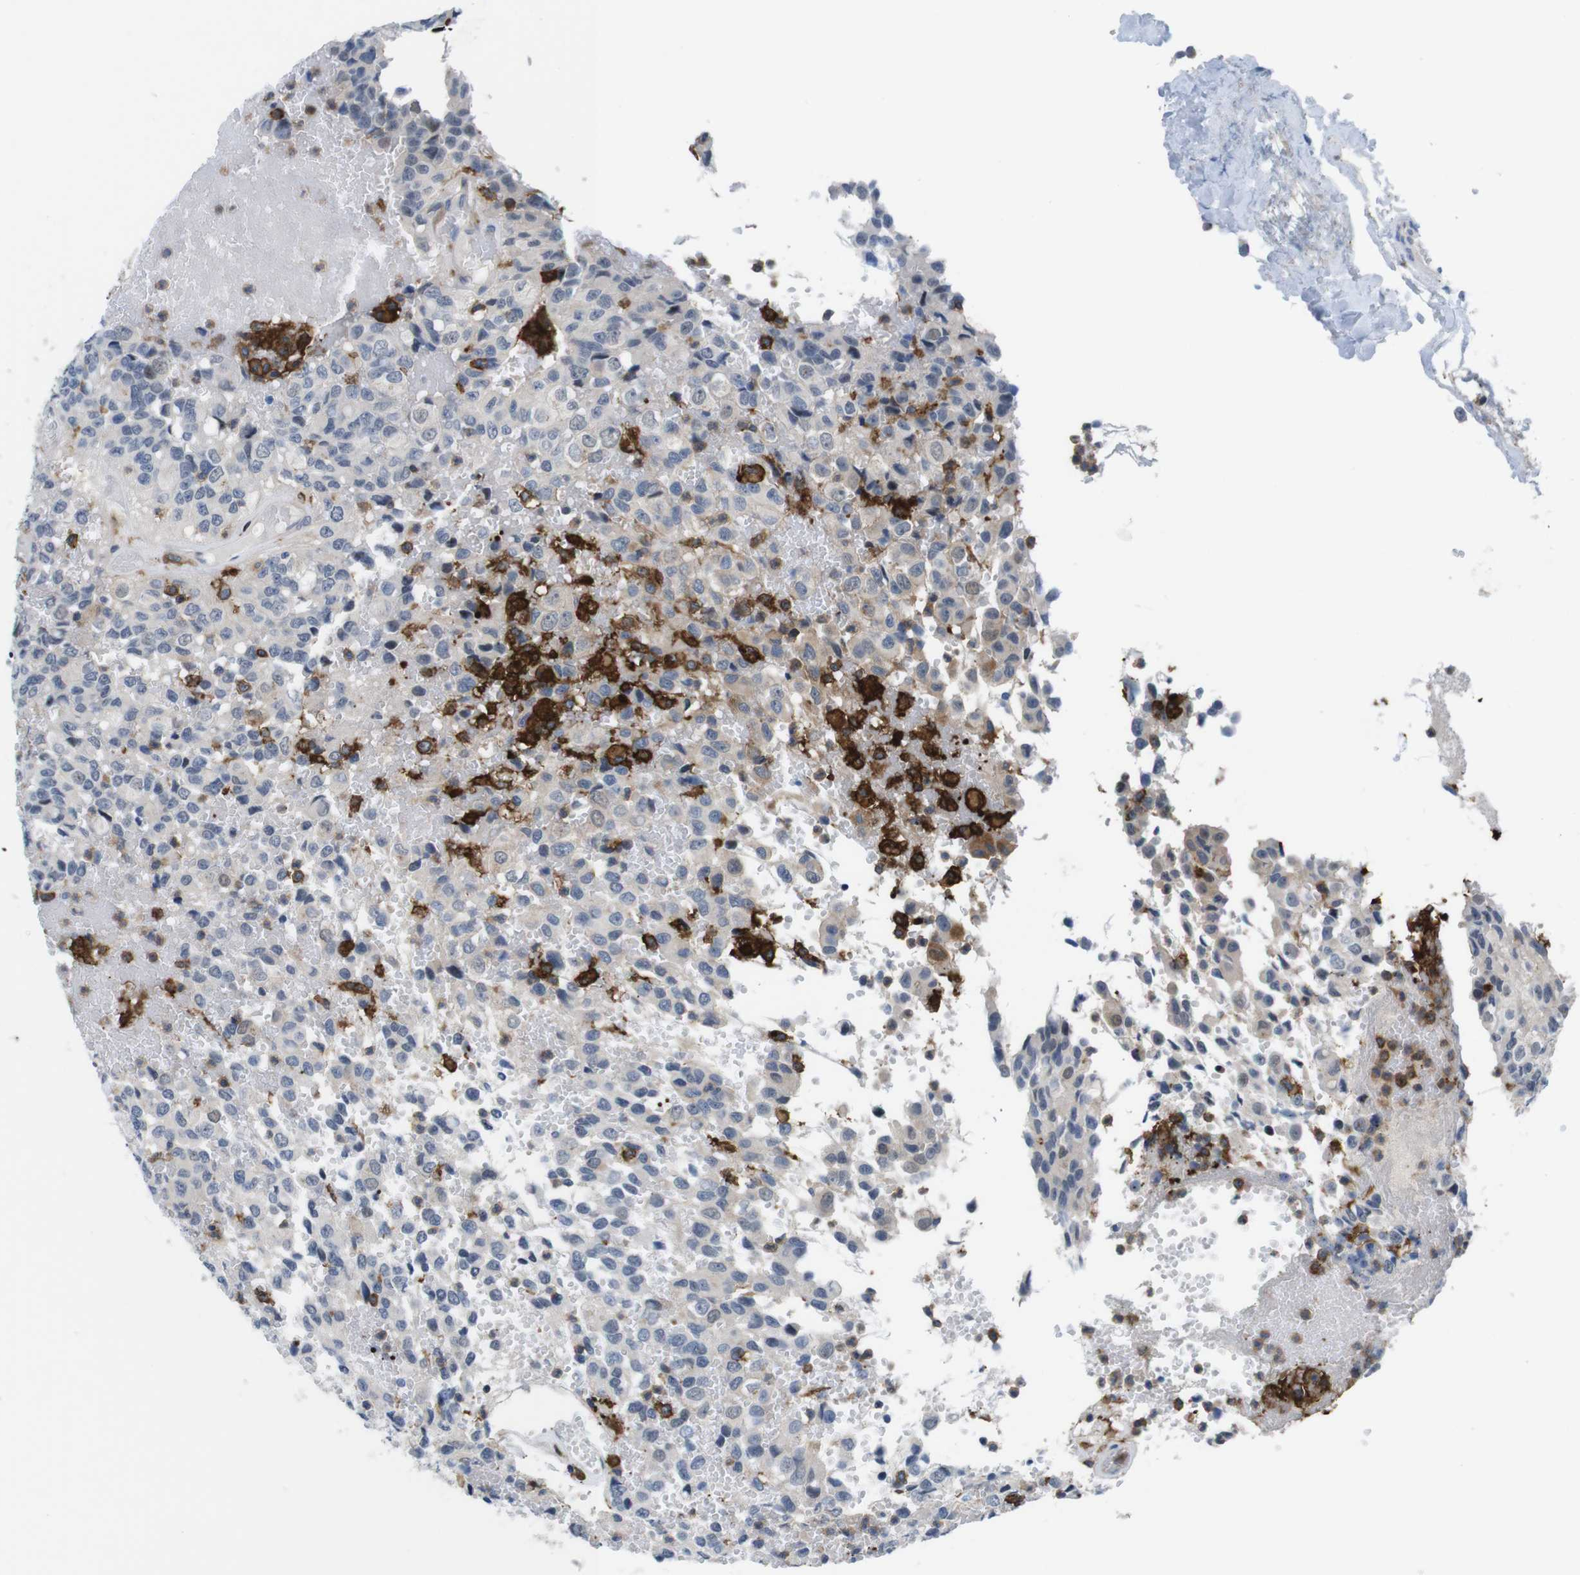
{"staining": {"intensity": "negative", "quantity": "none", "location": "none"}, "tissue": "glioma", "cell_type": "Tumor cells", "image_type": "cancer", "snomed": [{"axis": "morphology", "description": "Glioma, malignant, High grade"}, {"axis": "topography", "description": "Brain"}], "caption": "Human glioma stained for a protein using immunohistochemistry (IHC) displays no positivity in tumor cells.", "gene": "CD300C", "patient": {"sex": "male", "age": 32}}